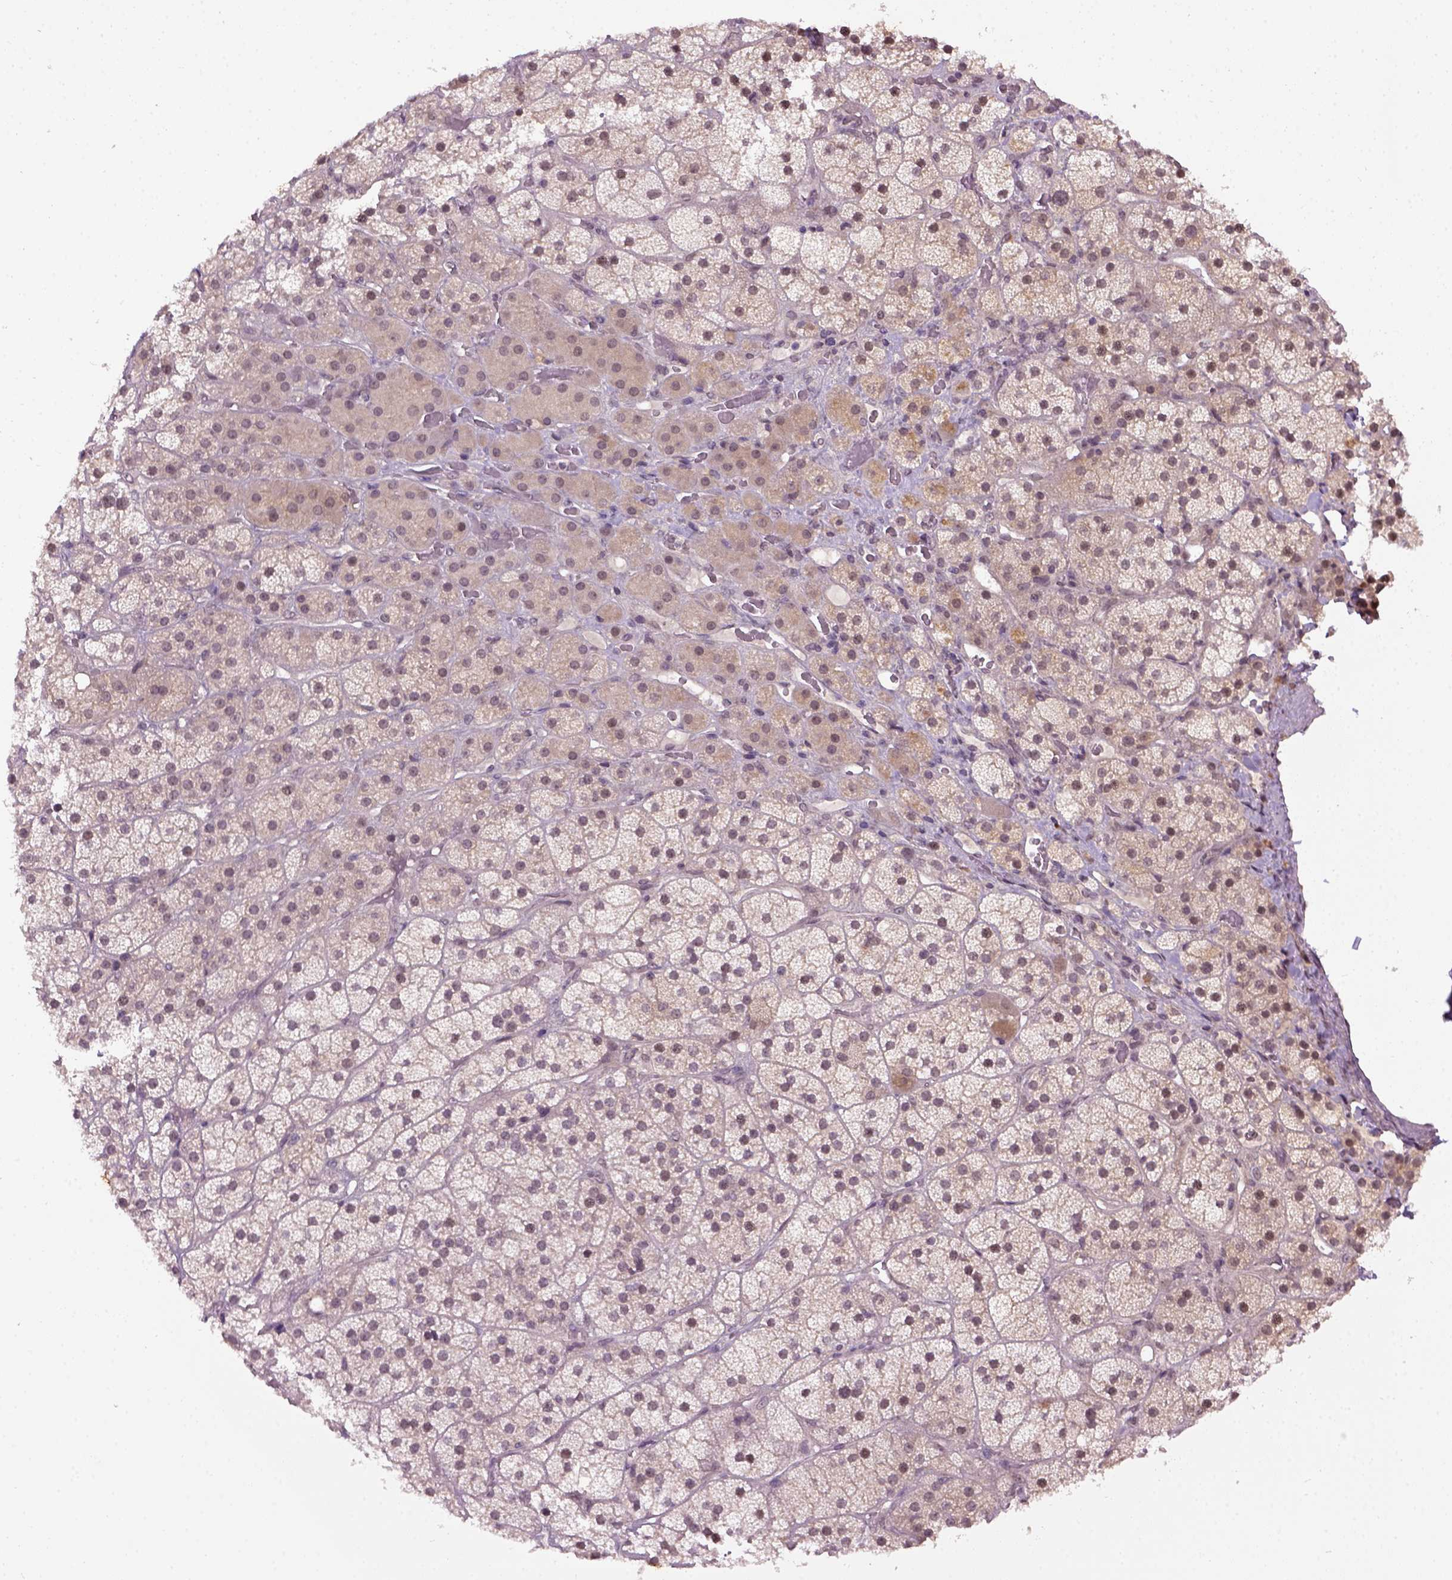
{"staining": {"intensity": "weak", "quantity": "25%-75%", "location": "cytoplasmic/membranous"}, "tissue": "adrenal gland", "cell_type": "Glandular cells", "image_type": "normal", "snomed": [{"axis": "morphology", "description": "Normal tissue, NOS"}, {"axis": "topography", "description": "Adrenal gland"}], "caption": "An image of adrenal gland stained for a protein exhibits weak cytoplasmic/membranous brown staining in glandular cells. The staining was performed using DAB to visualize the protein expression in brown, while the nuclei were stained in blue with hematoxylin (Magnification: 20x).", "gene": "RAB43", "patient": {"sex": "male", "age": 57}}